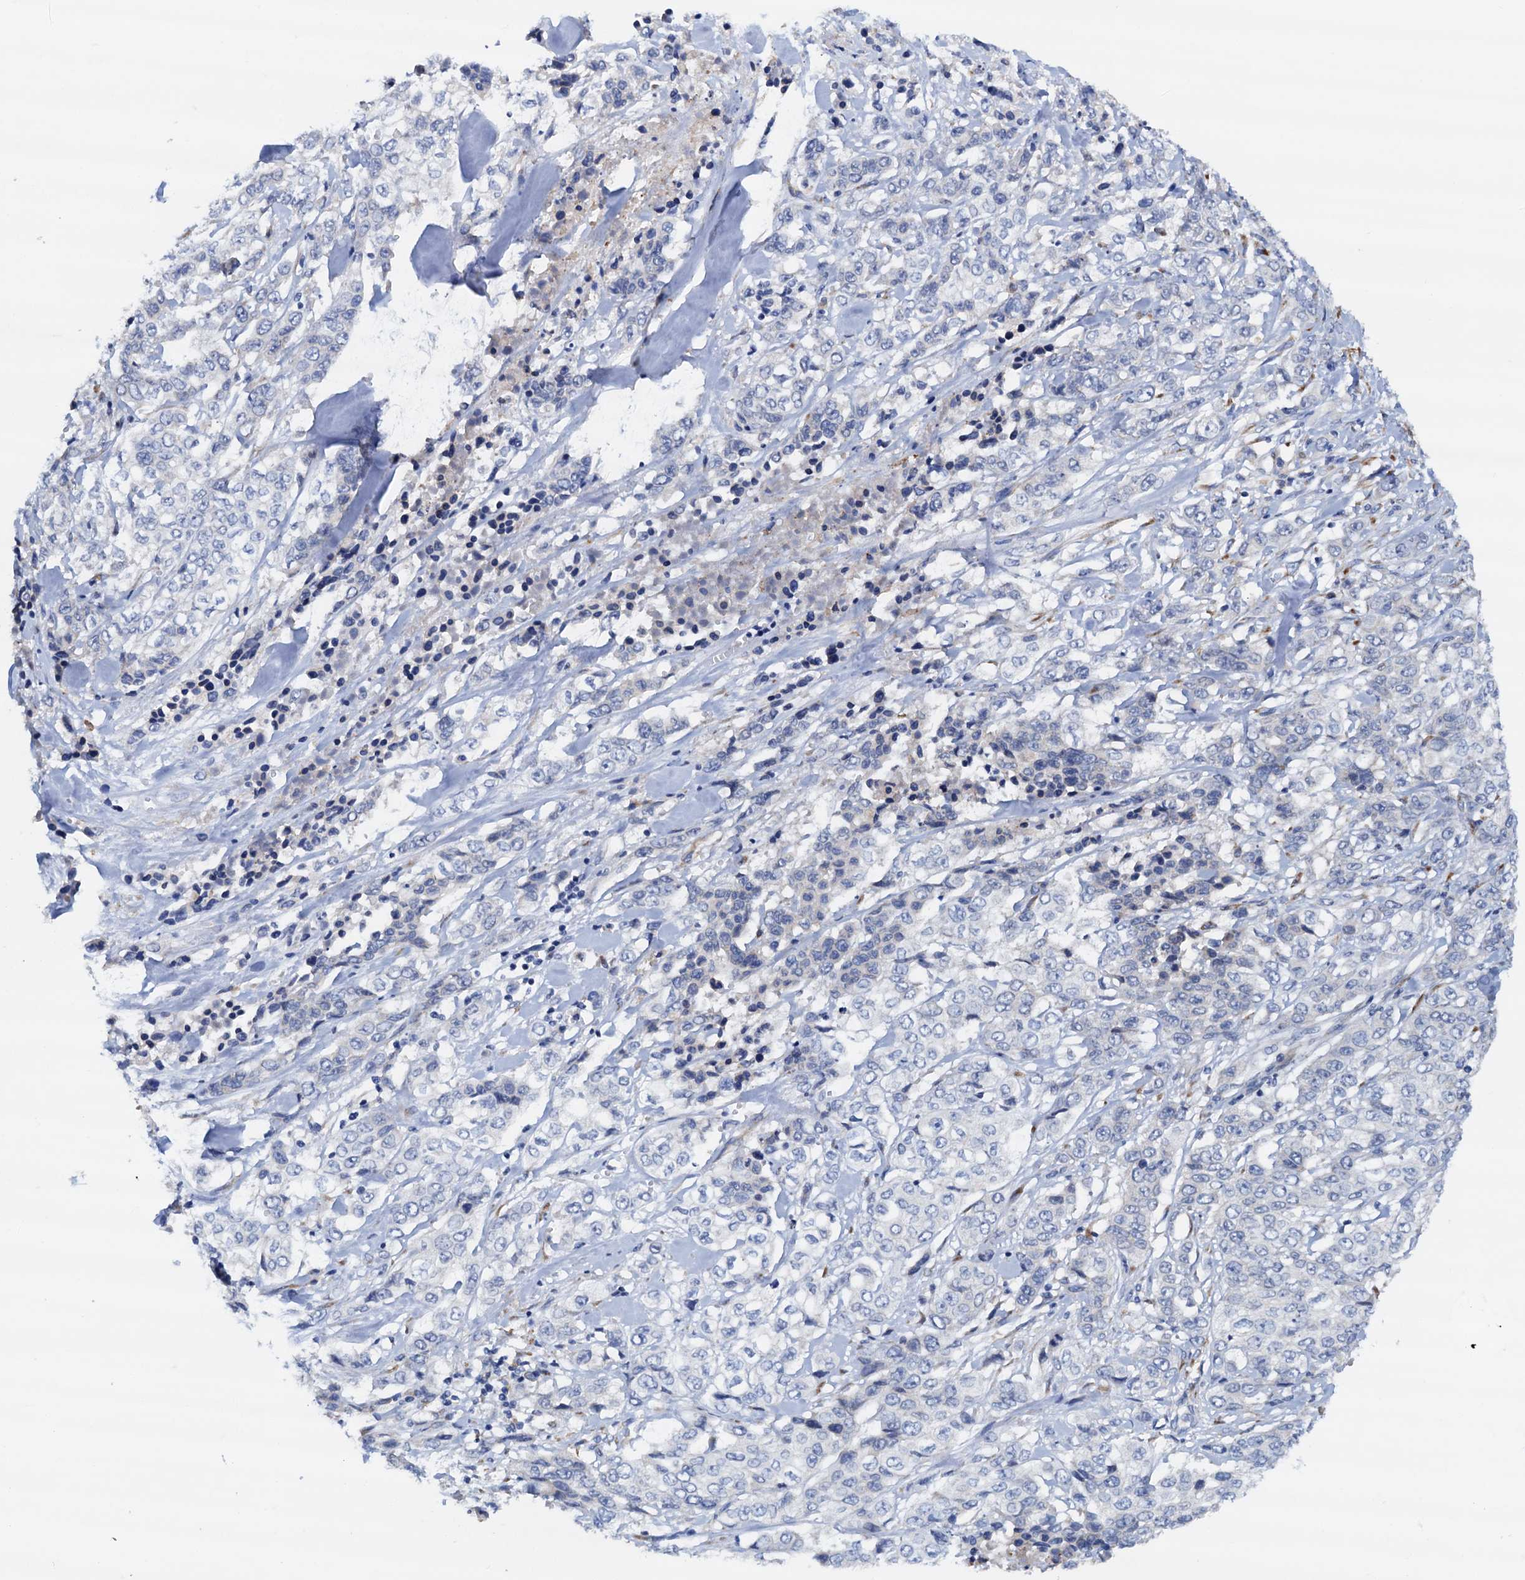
{"staining": {"intensity": "negative", "quantity": "none", "location": "none"}, "tissue": "stomach cancer", "cell_type": "Tumor cells", "image_type": "cancer", "snomed": [{"axis": "morphology", "description": "Adenocarcinoma, NOS"}, {"axis": "topography", "description": "Stomach, upper"}], "caption": "DAB (3,3'-diaminobenzidine) immunohistochemical staining of human adenocarcinoma (stomach) demonstrates no significant expression in tumor cells.", "gene": "RASSF9", "patient": {"sex": "male", "age": 62}}